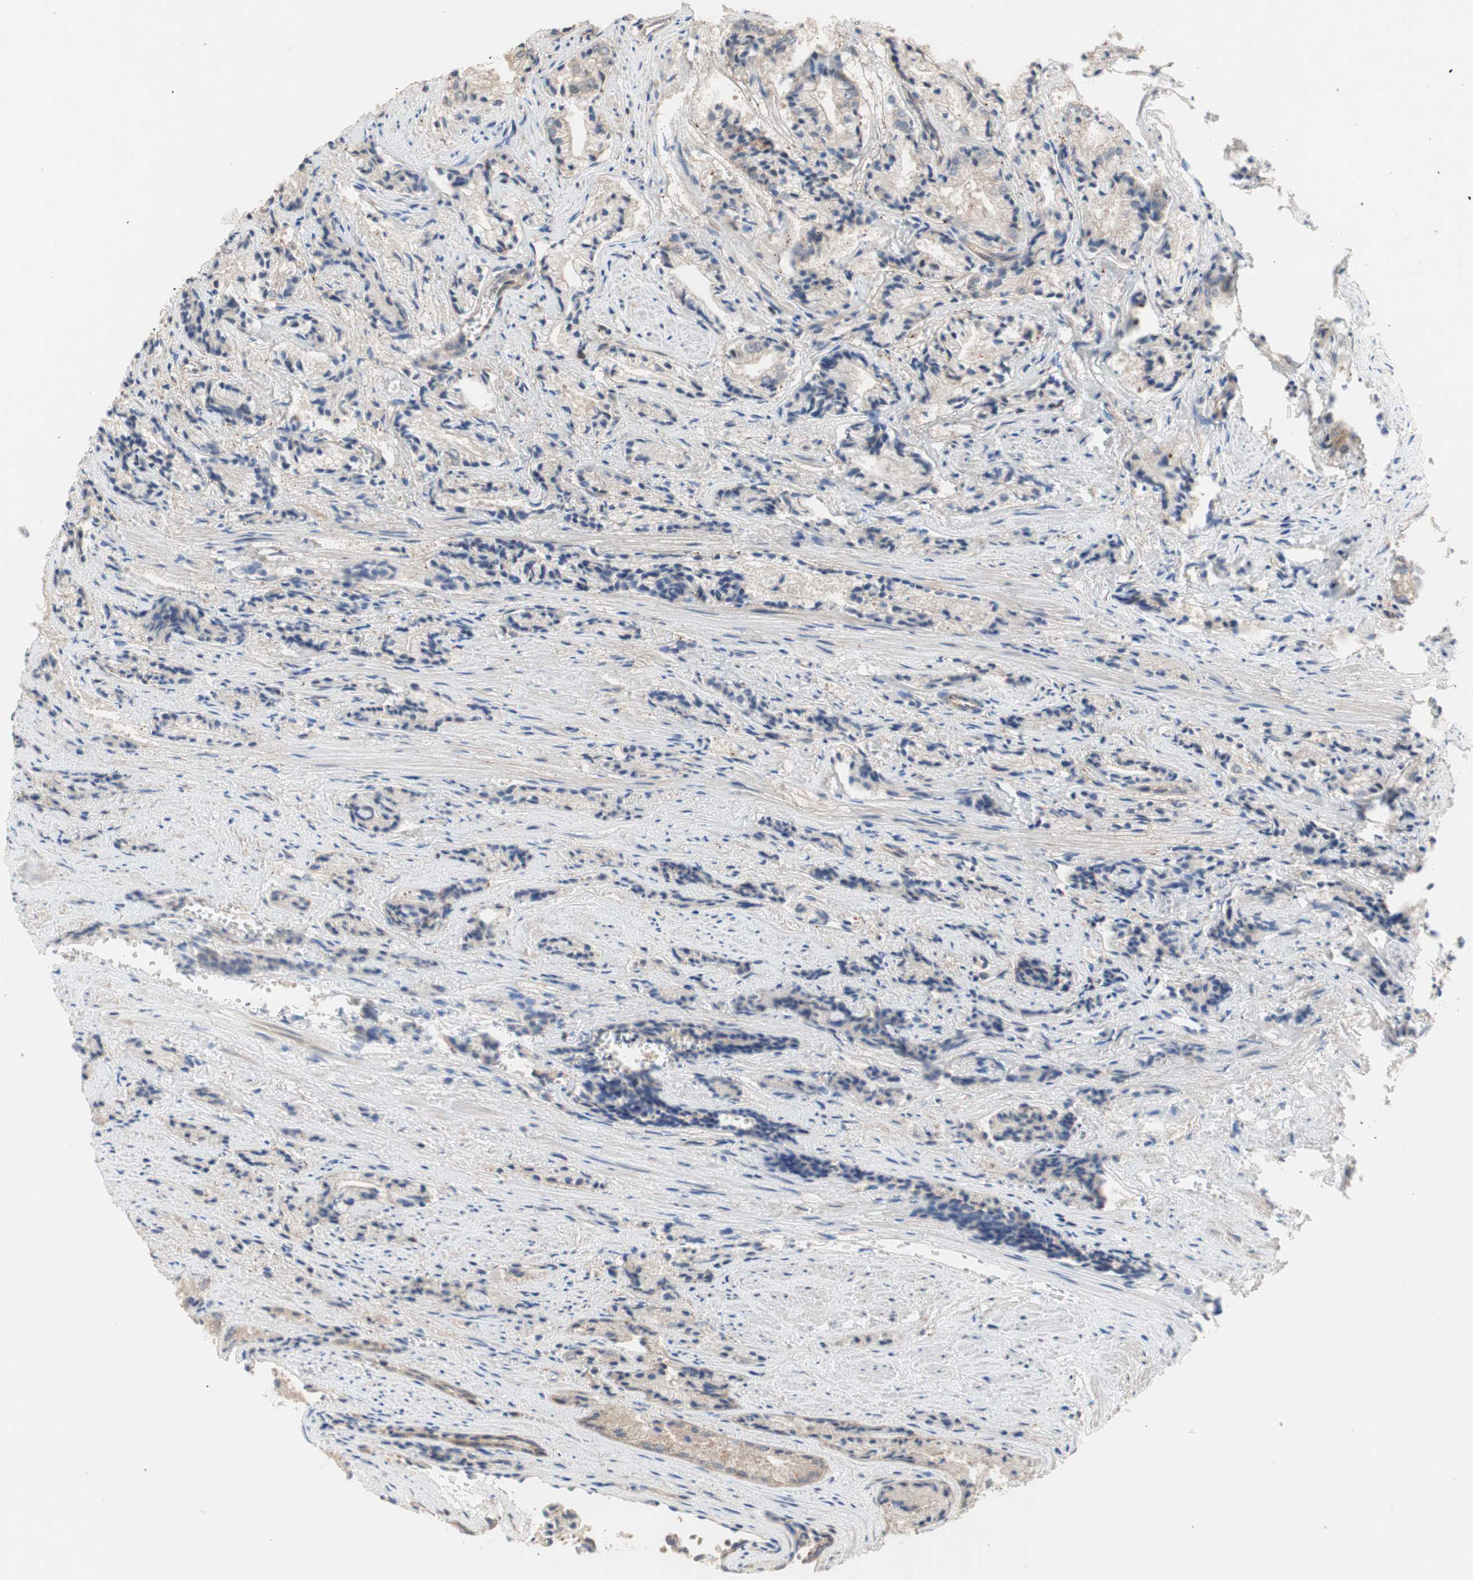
{"staining": {"intensity": "weak", "quantity": ">75%", "location": "cytoplasmic/membranous"}, "tissue": "prostate cancer", "cell_type": "Tumor cells", "image_type": "cancer", "snomed": [{"axis": "morphology", "description": "Adenocarcinoma, Low grade"}, {"axis": "topography", "description": "Prostate"}], "caption": "High-magnification brightfield microscopy of prostate cancer (adenocarcinoma (low-grade)) stained with DAB (3,3'-diaminobenzidine) (brown) and counterstained with hematoxylin (blue). tumor cells exhibit weak cytoplasmic/membranous staining is identified in approximately>75% of cells. Immunohistochemistry stains the protein in brown and the nuclei are stained blue.", "gene": "MAP4K2", "patient": {"sex": "male", "age": 60}}